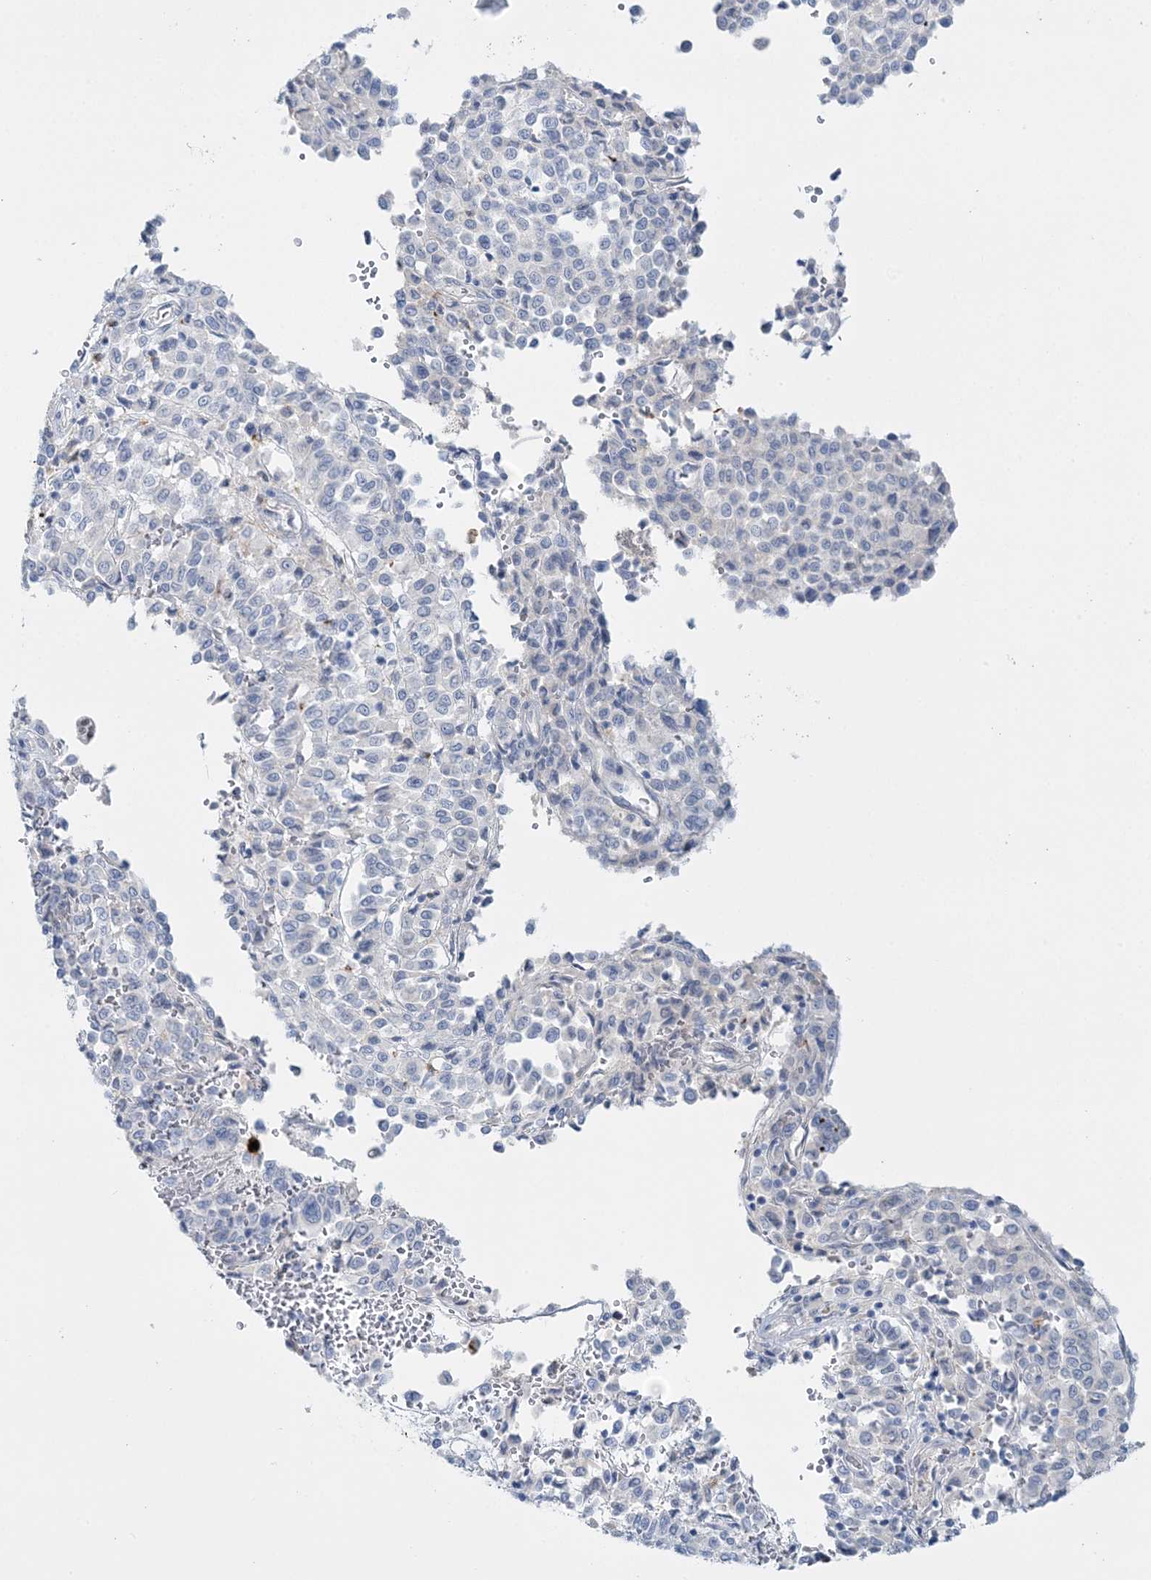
{"staining": {"intensity": "negative", "quantity": "none", "location": "none"}, "tissue": "melanoma", "cell_type": "Tumor cells", "image_type": "cancer", "snomed": [{"axis": "morphology", "description": "Malignant melanoma, Metastatic site"}, {"axis": "topography", "description": "Pancreas"}], "caption": "Micrograph shows no significant protein expression in tumor cells of malignant melanoma (metastatic site).", "gene": "WDSUB1", "patient": {"sex": "female", "age": 30}}